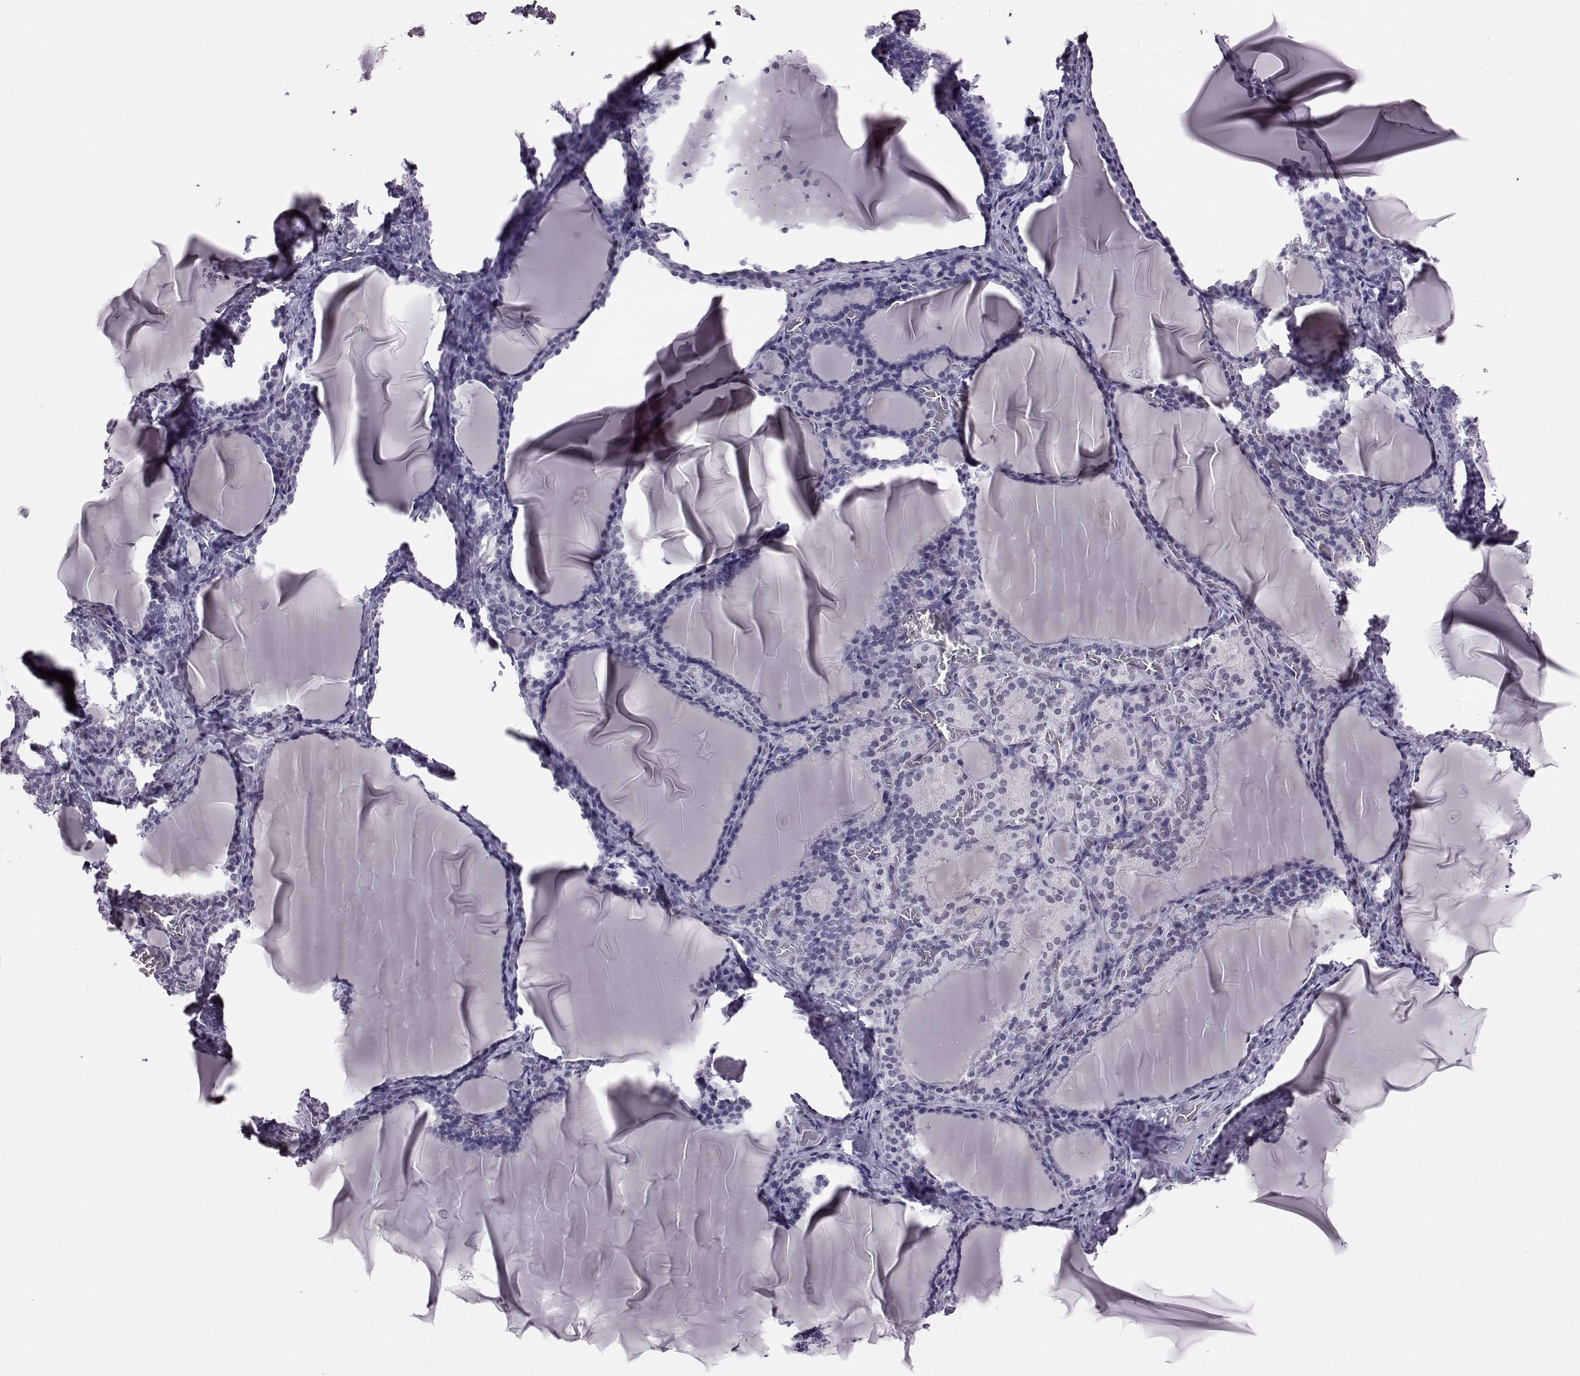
{"staining": {"intensity": "negative", "quantity": "none", "location": "none"}, "tissue": "thyroid gland", "cell_type": "Glandular cells", "image_type": "normal", "snomed": [{"axis": "morphology", "description": "Normal tissue, NOS"}, {"axis": "morphology", "description": "Hyperplasia, NOS"}, {"axis": "topography", "description": "Thyroid gland"}], "caption": "Micrograph shows no protein expression in glandular cells of benign thyroid gland. (Stains: DAB (3,3'-diaminobenzidine) immunohistochemistry with hematoxylin counter stain, Microscopy: brightfield microscopy at high magnification).", "gene": "ADGRG2", "patient": {"sex": "female", "age": 27}}